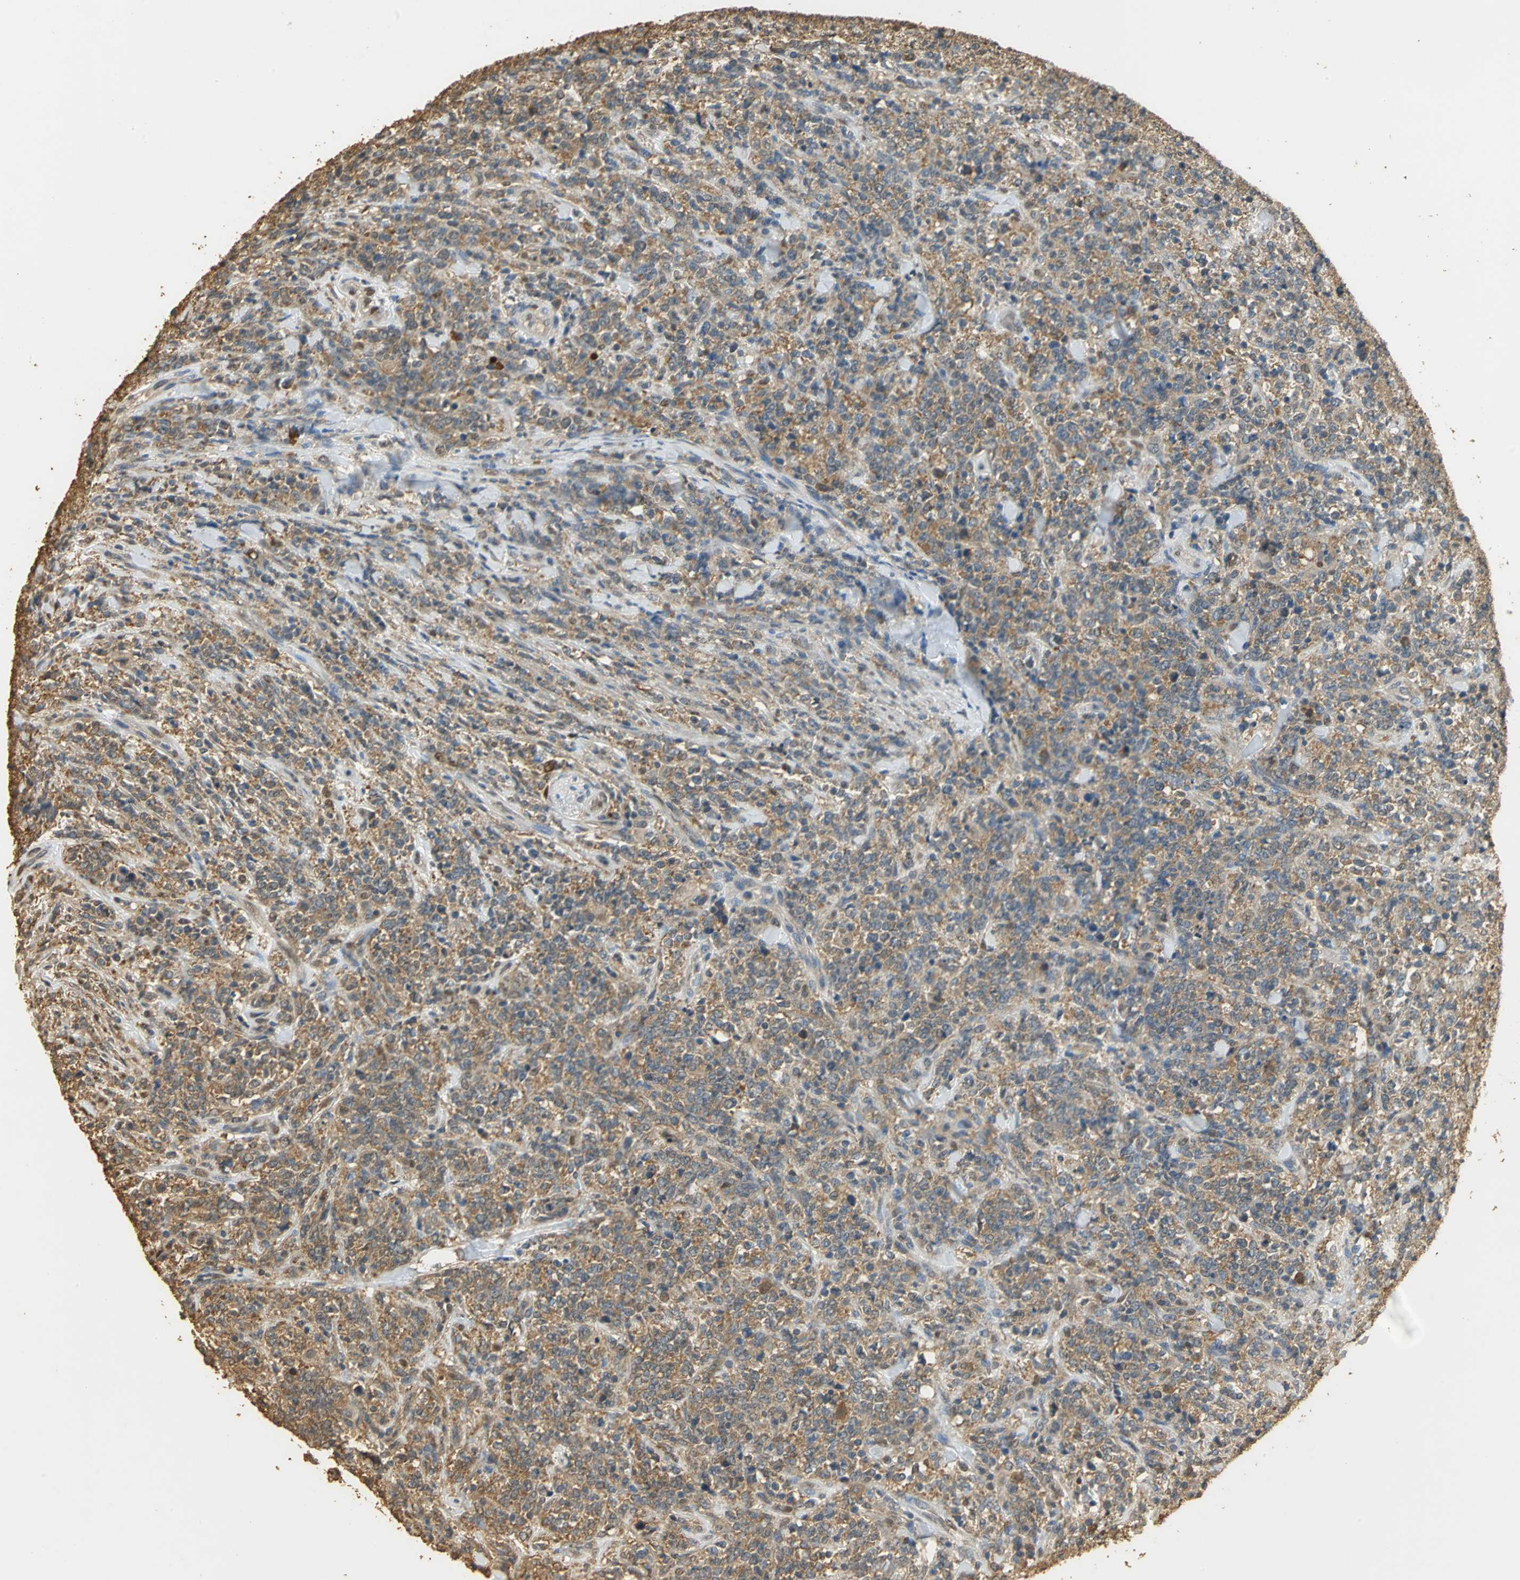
{"staining": {"intensity": "weak", "quantity": ">75%", "location": "cytoplasmic/membranous"}, "tissue": "lymphoma", "cell_type": "Tumor cells", "image_type": "cancer", "snomed": [{"axis": "morphology", "description": "Malignant lymphoma, non-Hodgkin's type, High grade"}, {"axis": "topography", "description": "Soft tissue"}], "caption": "Human malignant lymphoma, non-Hodgkin's type (high-grade) stained with a brown dye demonstrates weak cytoplasmic/membranous positive expression in approximately >75% of tumor cells.", "gene": "GAPDH", "patient": {"sex": "male", "age": 18}}